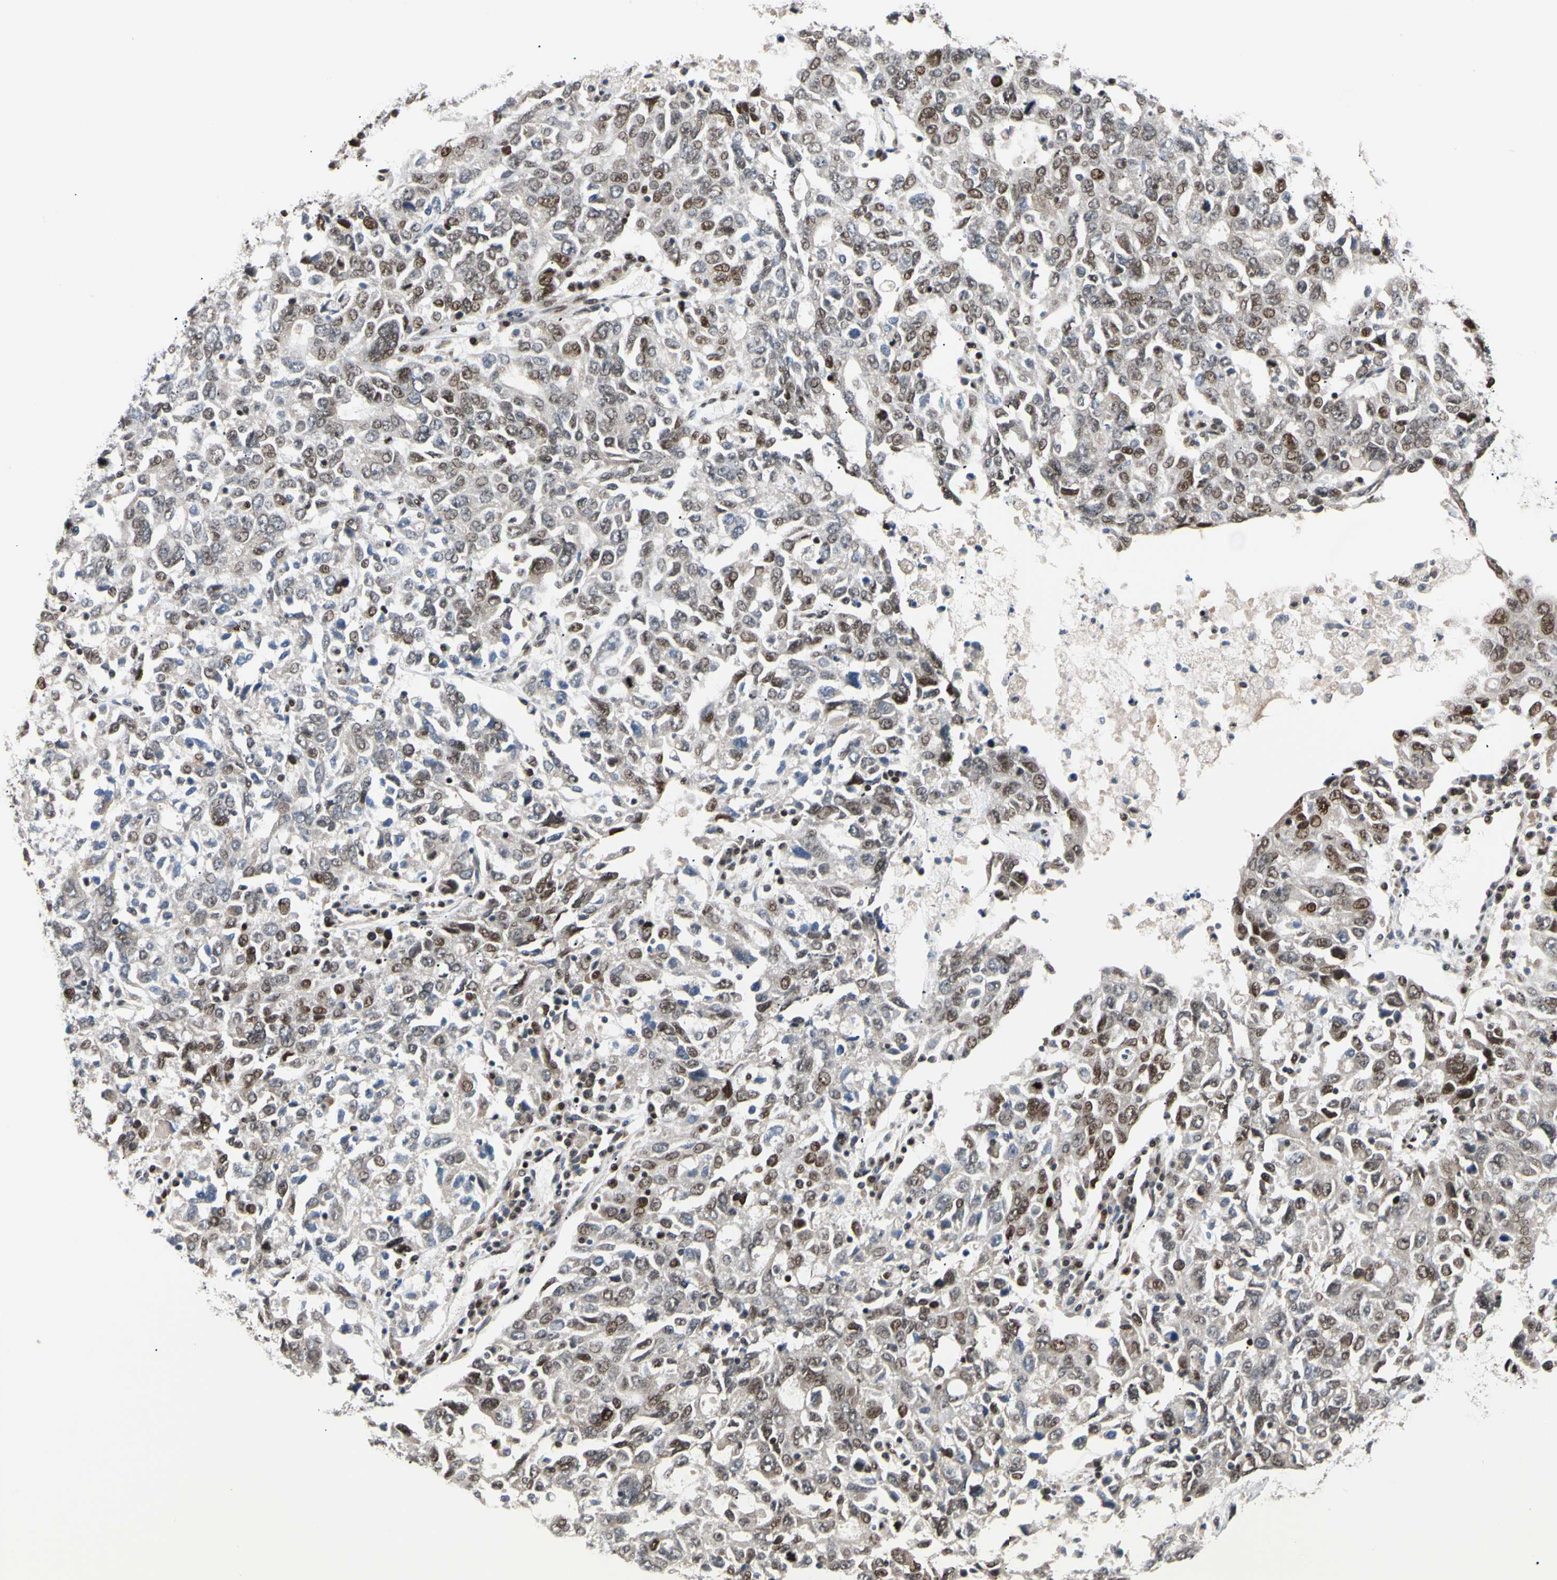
{"staining": {"intensity": "moderate", "quantity": ">75%", "location": "nuclear"}, "tissue": "ovarian cancer", "cell_type": "Tumor cells", "image_type": "cancer", "snomed": [{"axis": "morphology", "description": "Carcinoma, endometroid"}, {"axis": "topography", "description": "Ovary"}], "caption": "Human ovarian cancer (endometroid carcinoma) stained with a brown dye displays moderate nuclear positive staining in approximately >75% of tumor cells.", "gene": "E2F1", "patient": {"sex": "female", "age": 62}}